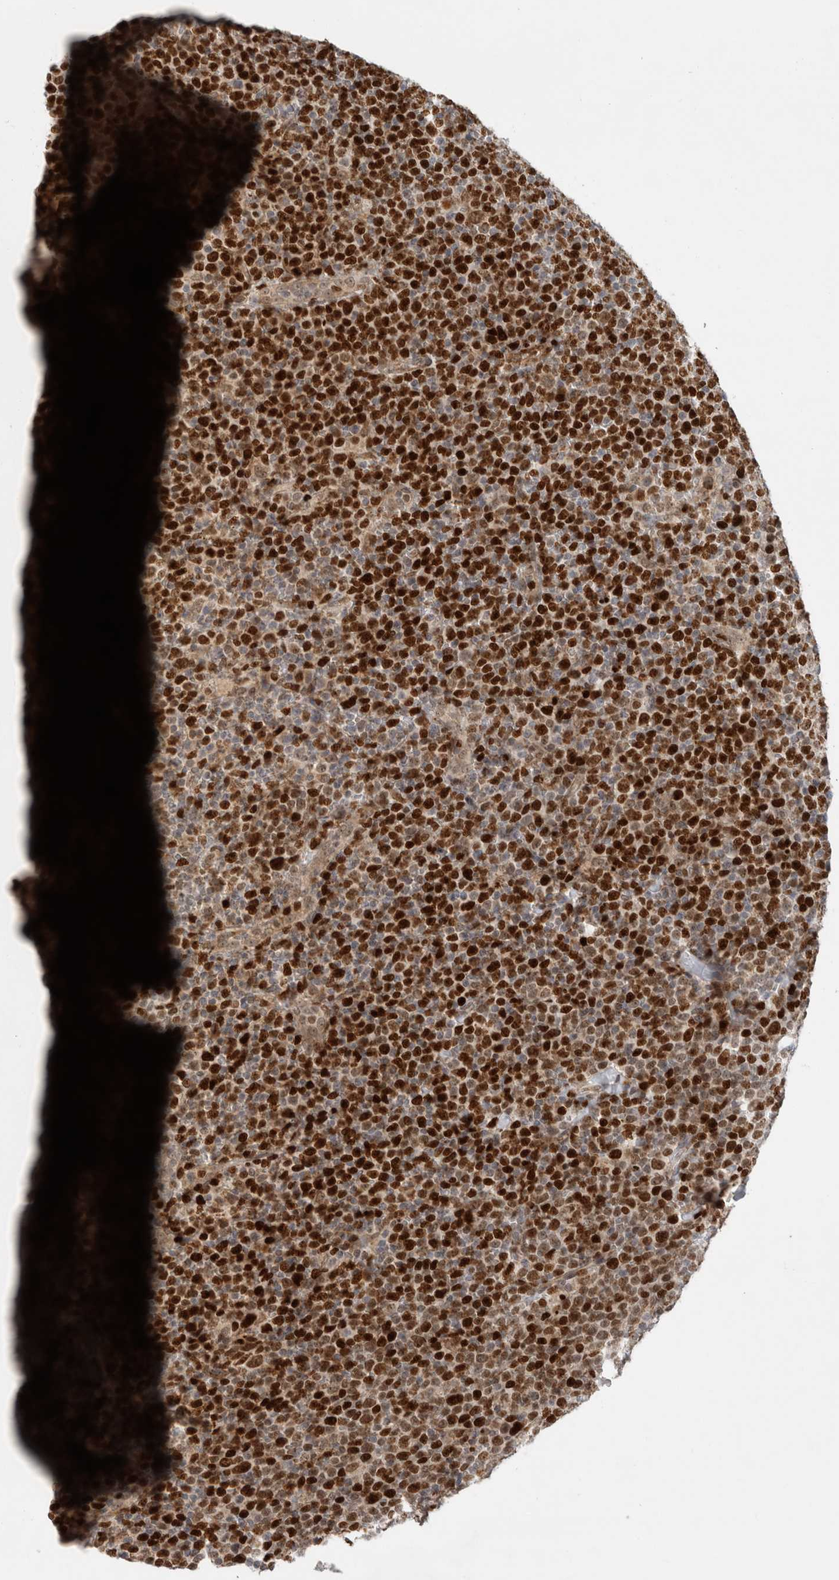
{"staining": {"intensity": "strong", "quantity": "25%-75%", "location": "nuclear"}, "tissue": "lymphoma", "cell_type": "Tumor cells", "image_type": "cancer", "snomed": [{"axis": "morphology", "description": "Malignant lymphoma, non-Hodgkin's type, High grade"}, {"axis": "topography", "description": "Lymph node"}], "caption": "Protein positivity by IHC displays strong nuclear expression in approximately 25%-75% of tumor cells in high-grade malignant lymphoma, non-Hodgkin's type.", "gene": "INSRR", "patient": {"sex": "male", "age": 61}}